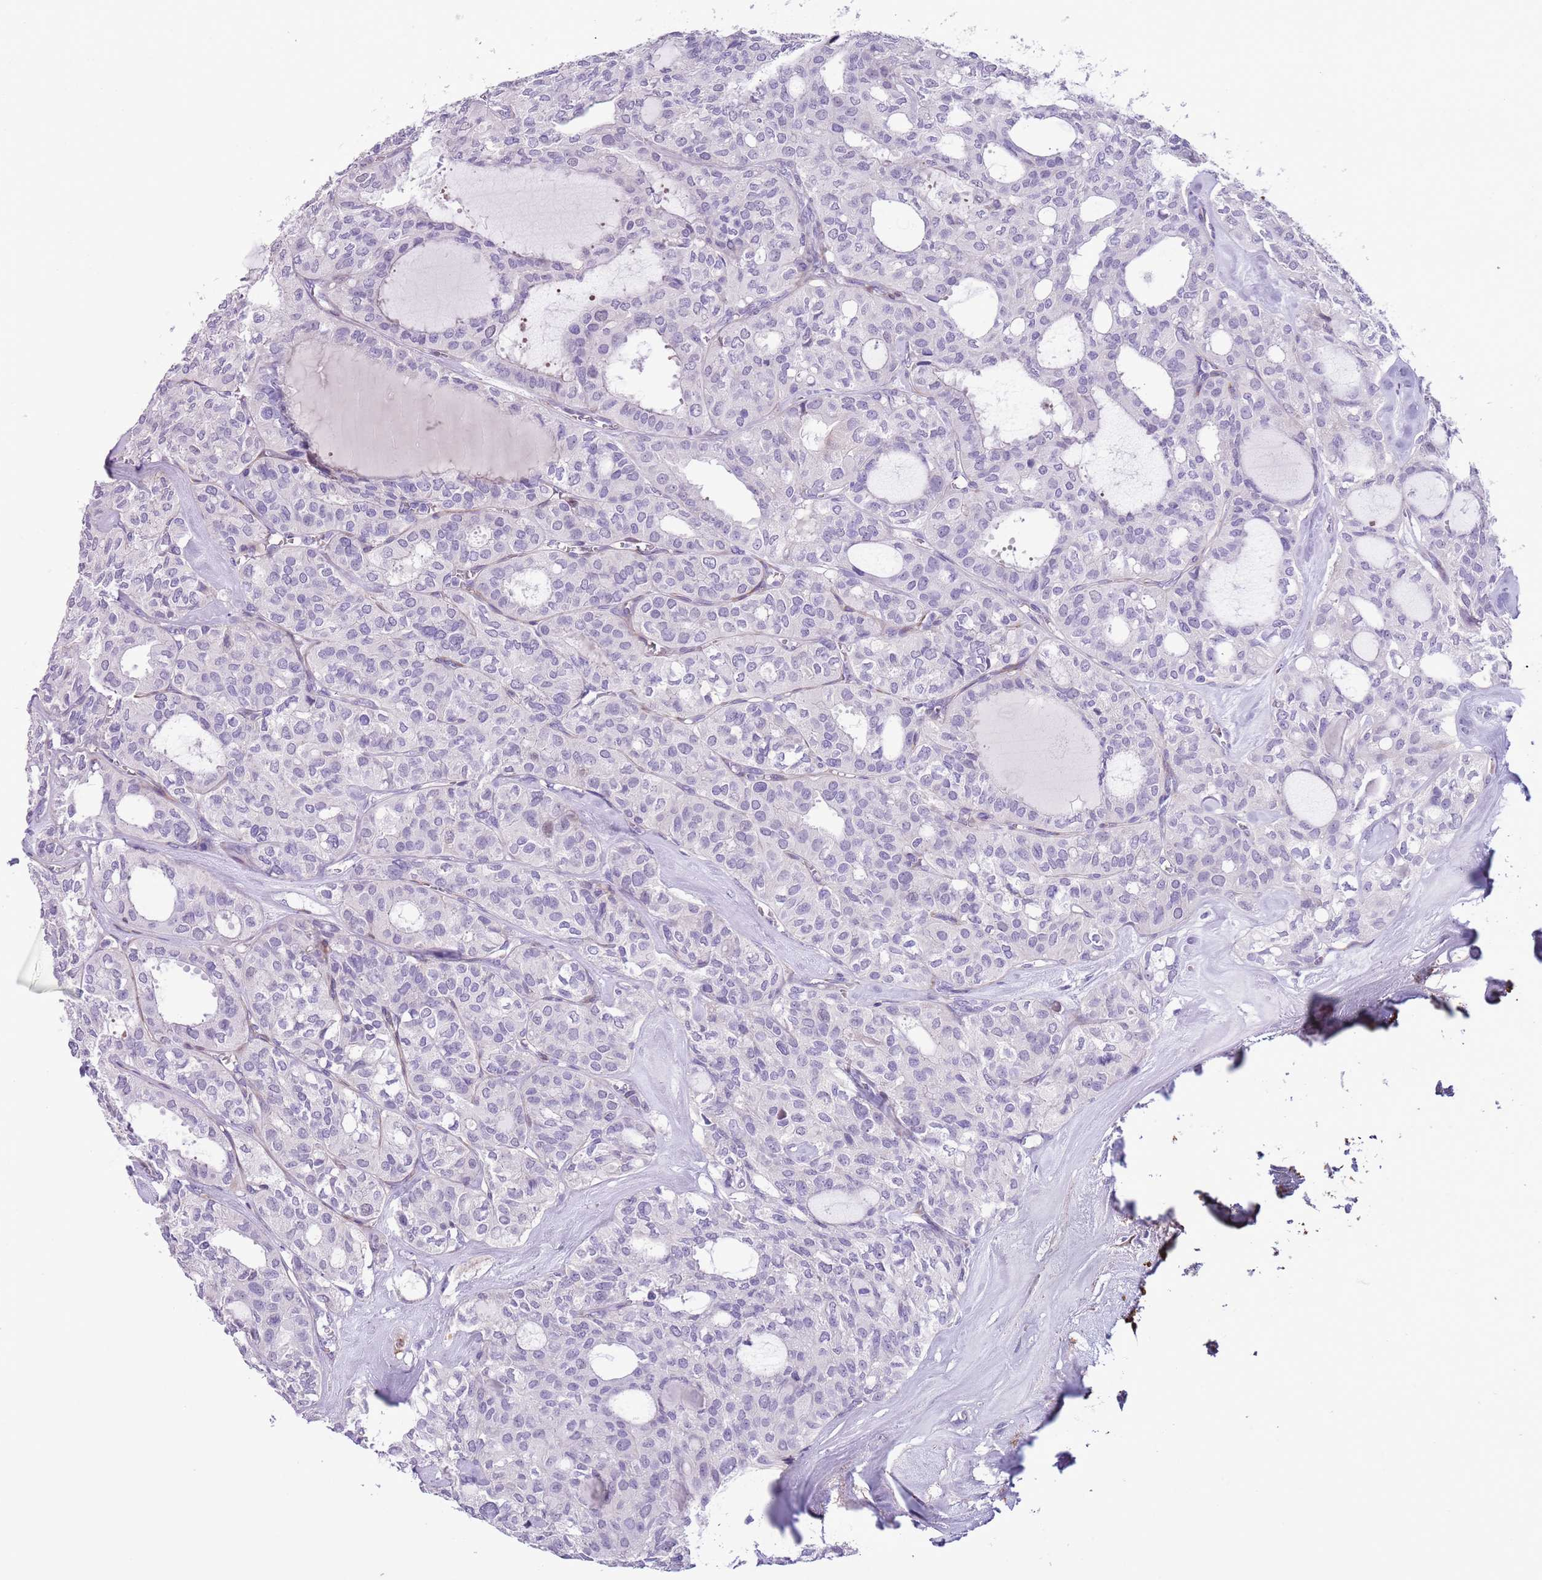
{"staining": {"intensity": "negative", "quantity": "none", "location": "none"}, "tissue": "thyroid cancer", "cell_type": "Tumor cells", "image_type": "cancer", "snomed": [{"axis": "morphology", "description": "Follicular adenoma carcinoma, NOS"}, {"axis": "topography", "description": "Thyroid gland"}], "caption": "Immunohistochemical staining of human follicular adenoma carcinoma (thyroid) displays no significant expression in tumor cells.", "gene": "MRPL32", "patient": {"sex": "male", "age": 75}}